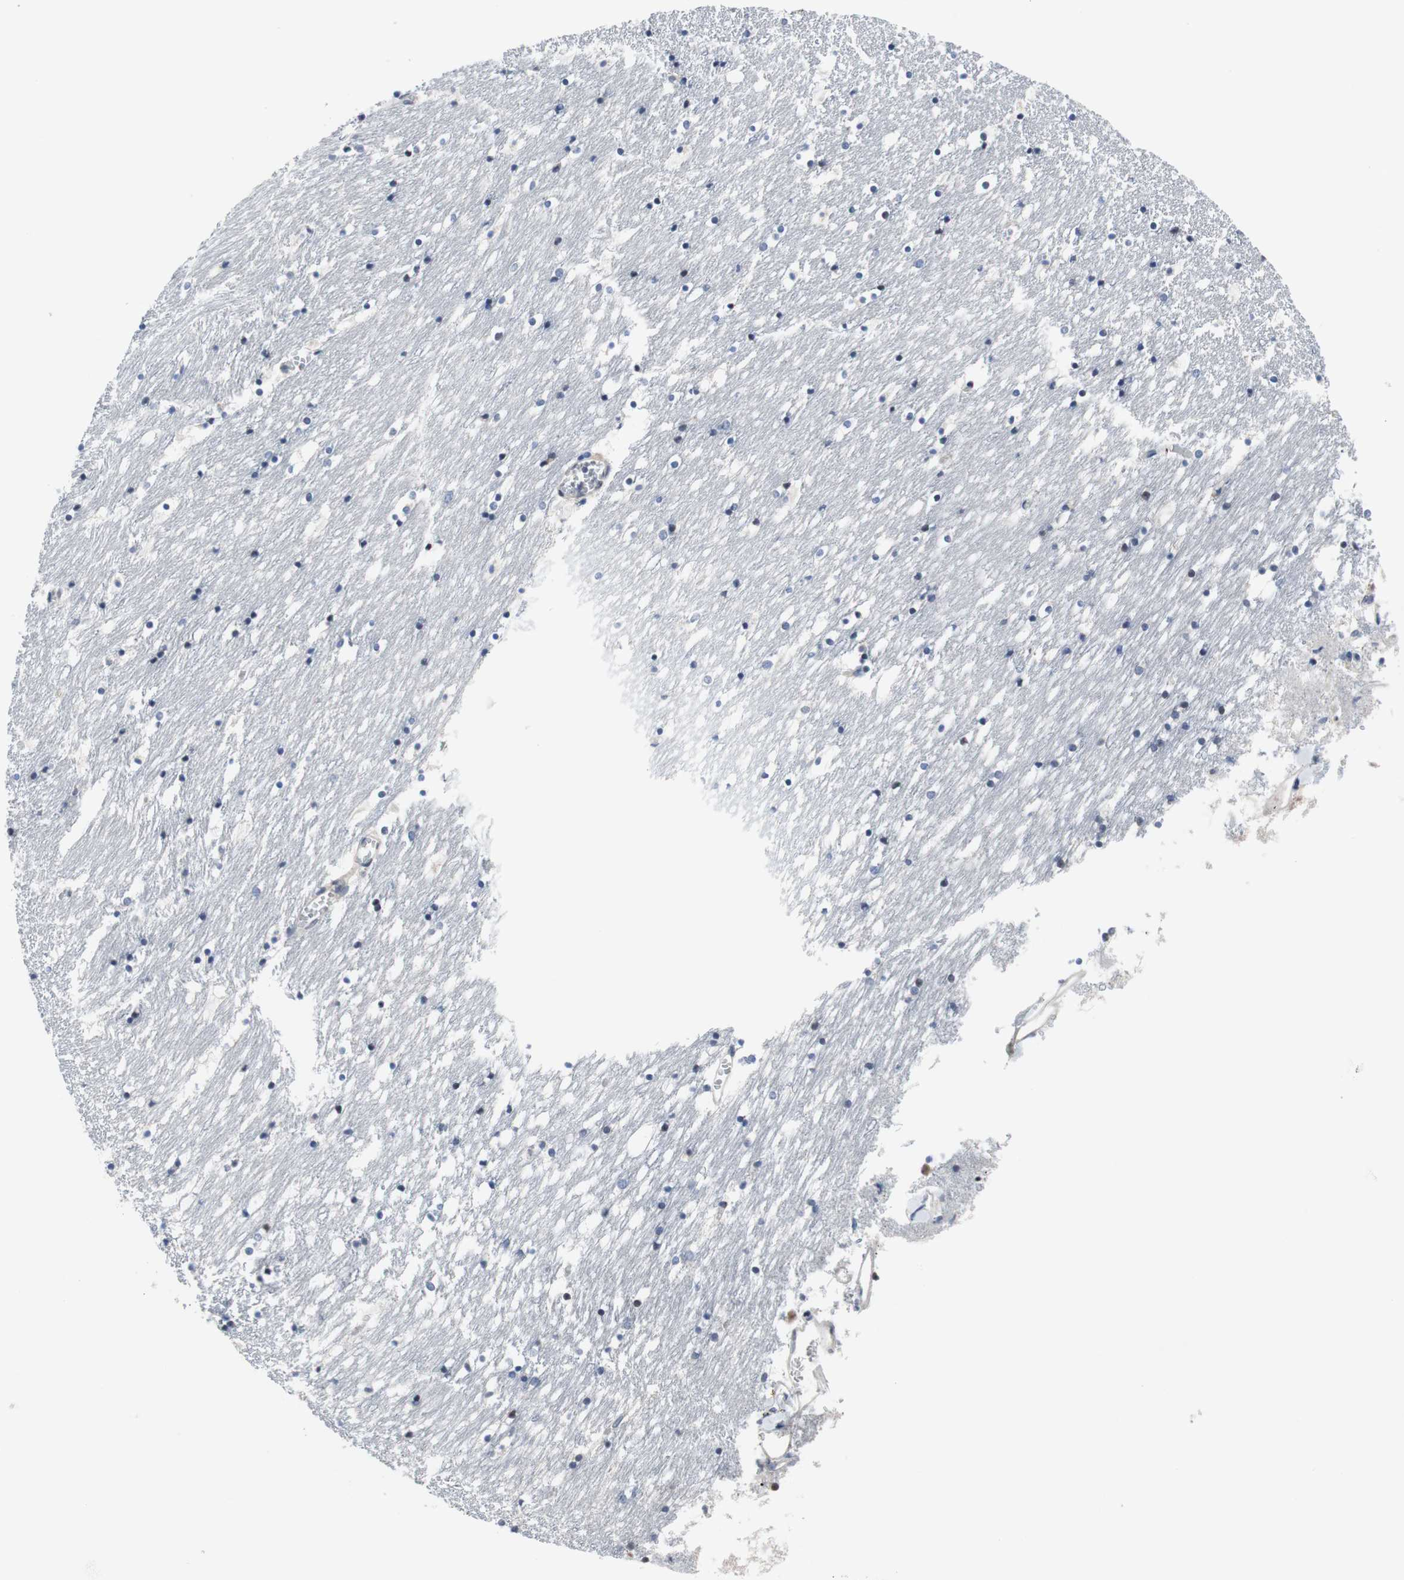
{"staining": {"intensity": "negative", "quantity": "none", "location": "none"}, "tissue": "caudate", "cell_type": "Glial cells", "image_type": "normal", "snomed": [{"axis": "morphology", "description": "Normal tissue, NOS"}, {"axis": "topography", "description": "Lateral ventricle wall"}], "caption": "Immunohistochemistry (IHC) histopathology image of normal human caudate stained for a protein (brown), which demonstrates no positivity in glial cells.", "gene": "KANSL1", "patient": {"sex": "male", "age": 45}}